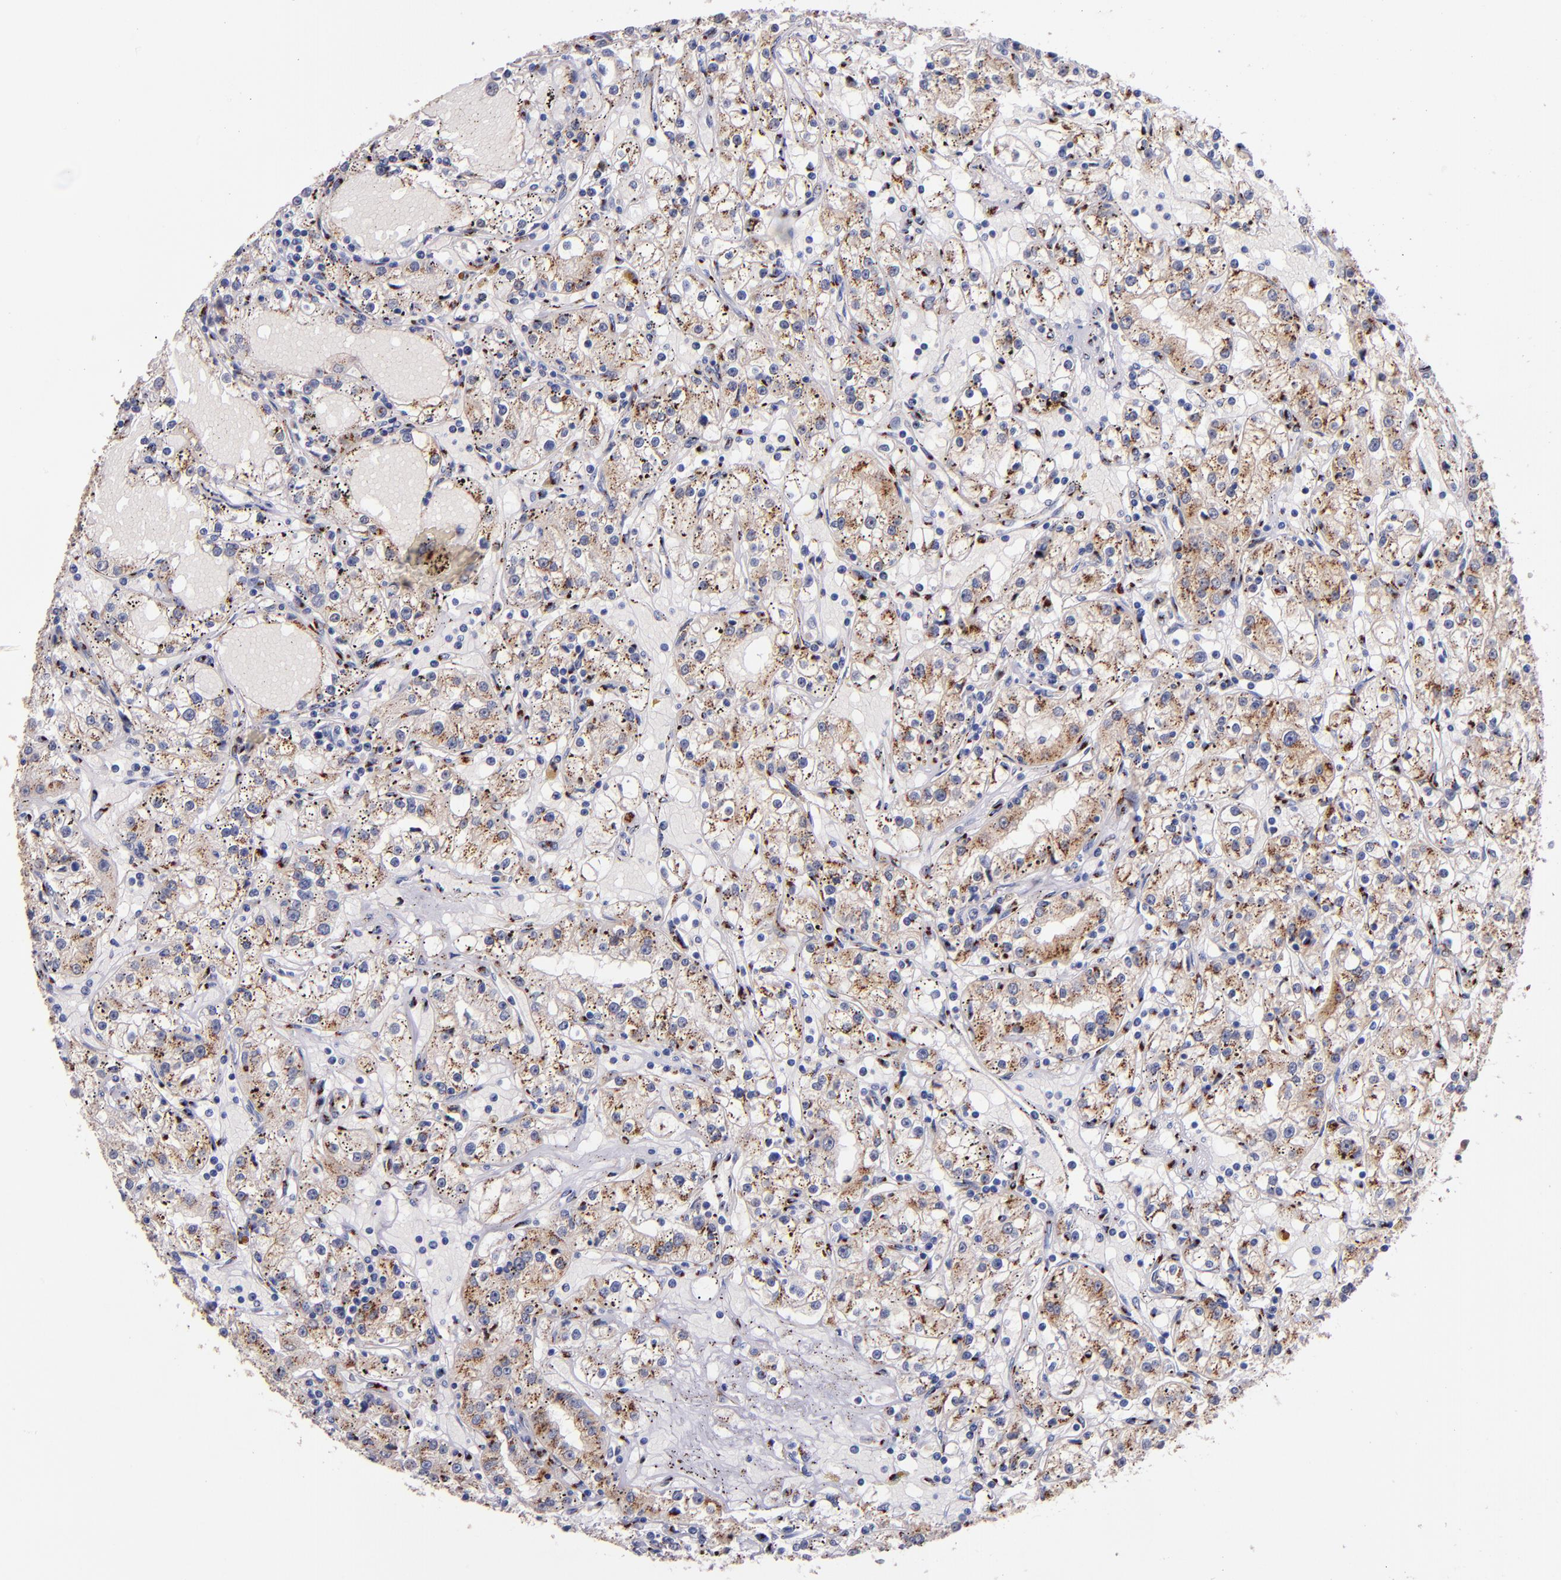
{"staining": {"intensity": "moderate", "quantity": "25%-75%", "location": "cytoplasmic/membranous"}, "tissue": "renal cancer", "cell_type": "Tumor cells", "image_type": "cancer", "snomed": [{"axis": "morphology", "description": "Adenocarcinoma, NOS"}, {"axis": "topography", "description": "Kidney"}], "caption": "Brown immunohistochemical staining in human renal cancer (adenocarcinoma) exhibits moderate cytoplasmic/membranous staining in approximately 25%-75% of tumor cells.", "gene": "GOLIM4", "patient": {"sex": "male", "age": 56}}